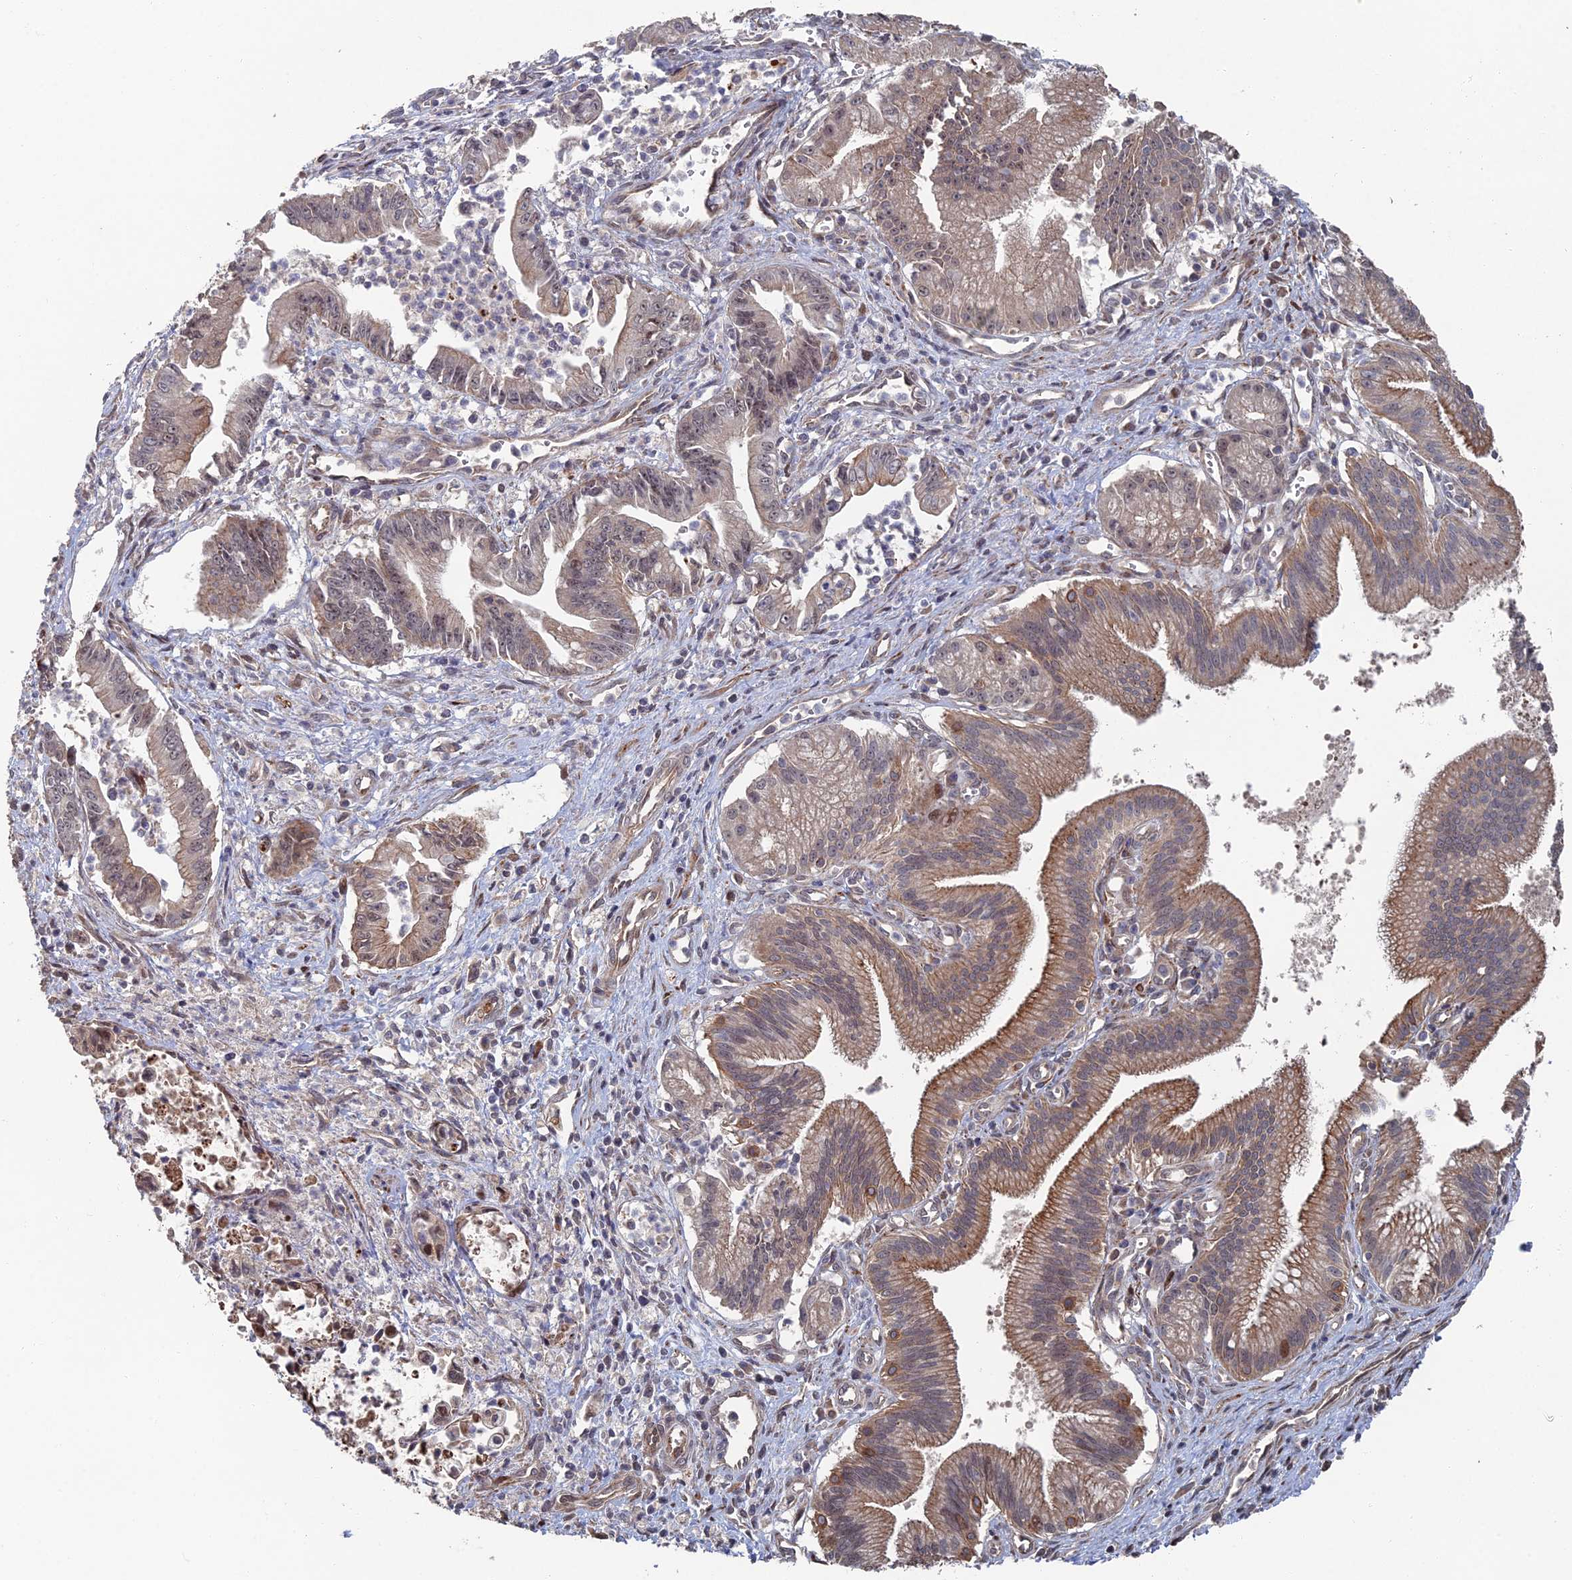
{"staining": {"intensity": "moderate", "quantity": "25%-75%", "location": "cytoplasmic/membranous"}, "tissue": "pancreatic cancer", "cell_type": "Tumor cells", "image_type": "cancer", "snomed": [{"axis": "morphology", "description": "Adenocarcinoma, NOS"}, {"axis": "topography", "description": "Pancreas"}], "caption": "Pancreatic adenocarcinoma tissue shows moderate cytoplasmic/membranous staining in approximately 25%-75% of tumor cells, visualized by immunohistochemistry. (Stains: DAB (3,3'-diaminobenzidine) in brown, nuclei in blue, Microscopy: brightfield microscopy at high magnification).", "gene": "GTF2IRD1", "patient": {"sex": "male", "age": 78}}